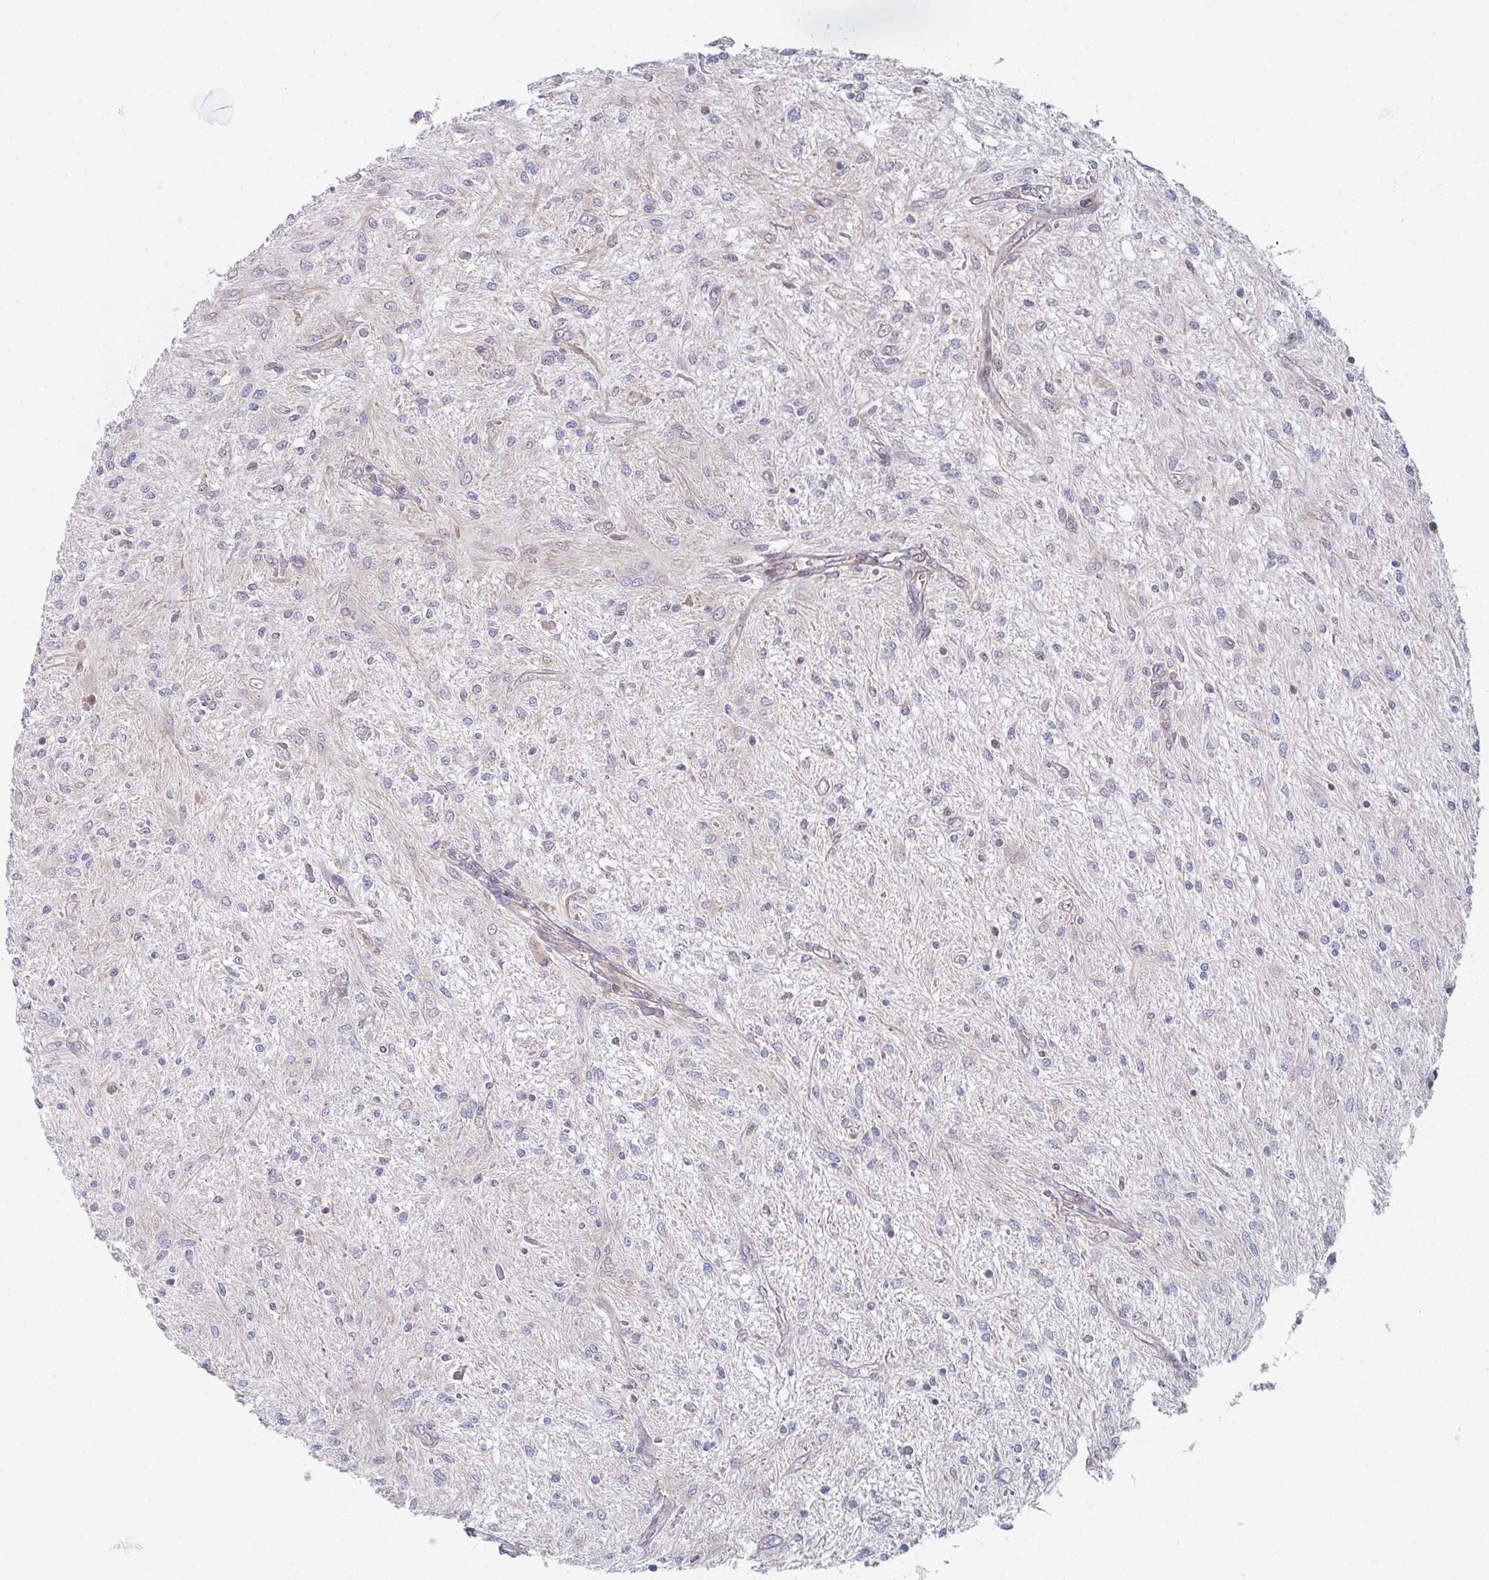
{"staining": {"intensity": "negative", "quantity": "none", "location": "none"}, "tissue": "glioma", "cell_type": "Tumor cells", "image_type": "cancer", "snomed": [{"axis": "morphology", "description": "Glioma, malignant, Low grade"}, {"axis": "topography", "description": "Cerebellum"}], "caption": "An immunohistochemistry micrograph of glioma is shown. There is no staining in tumor cells of glioma.", "gene": "ZNF644", "patient": {"sex": "female", "age": 14}}